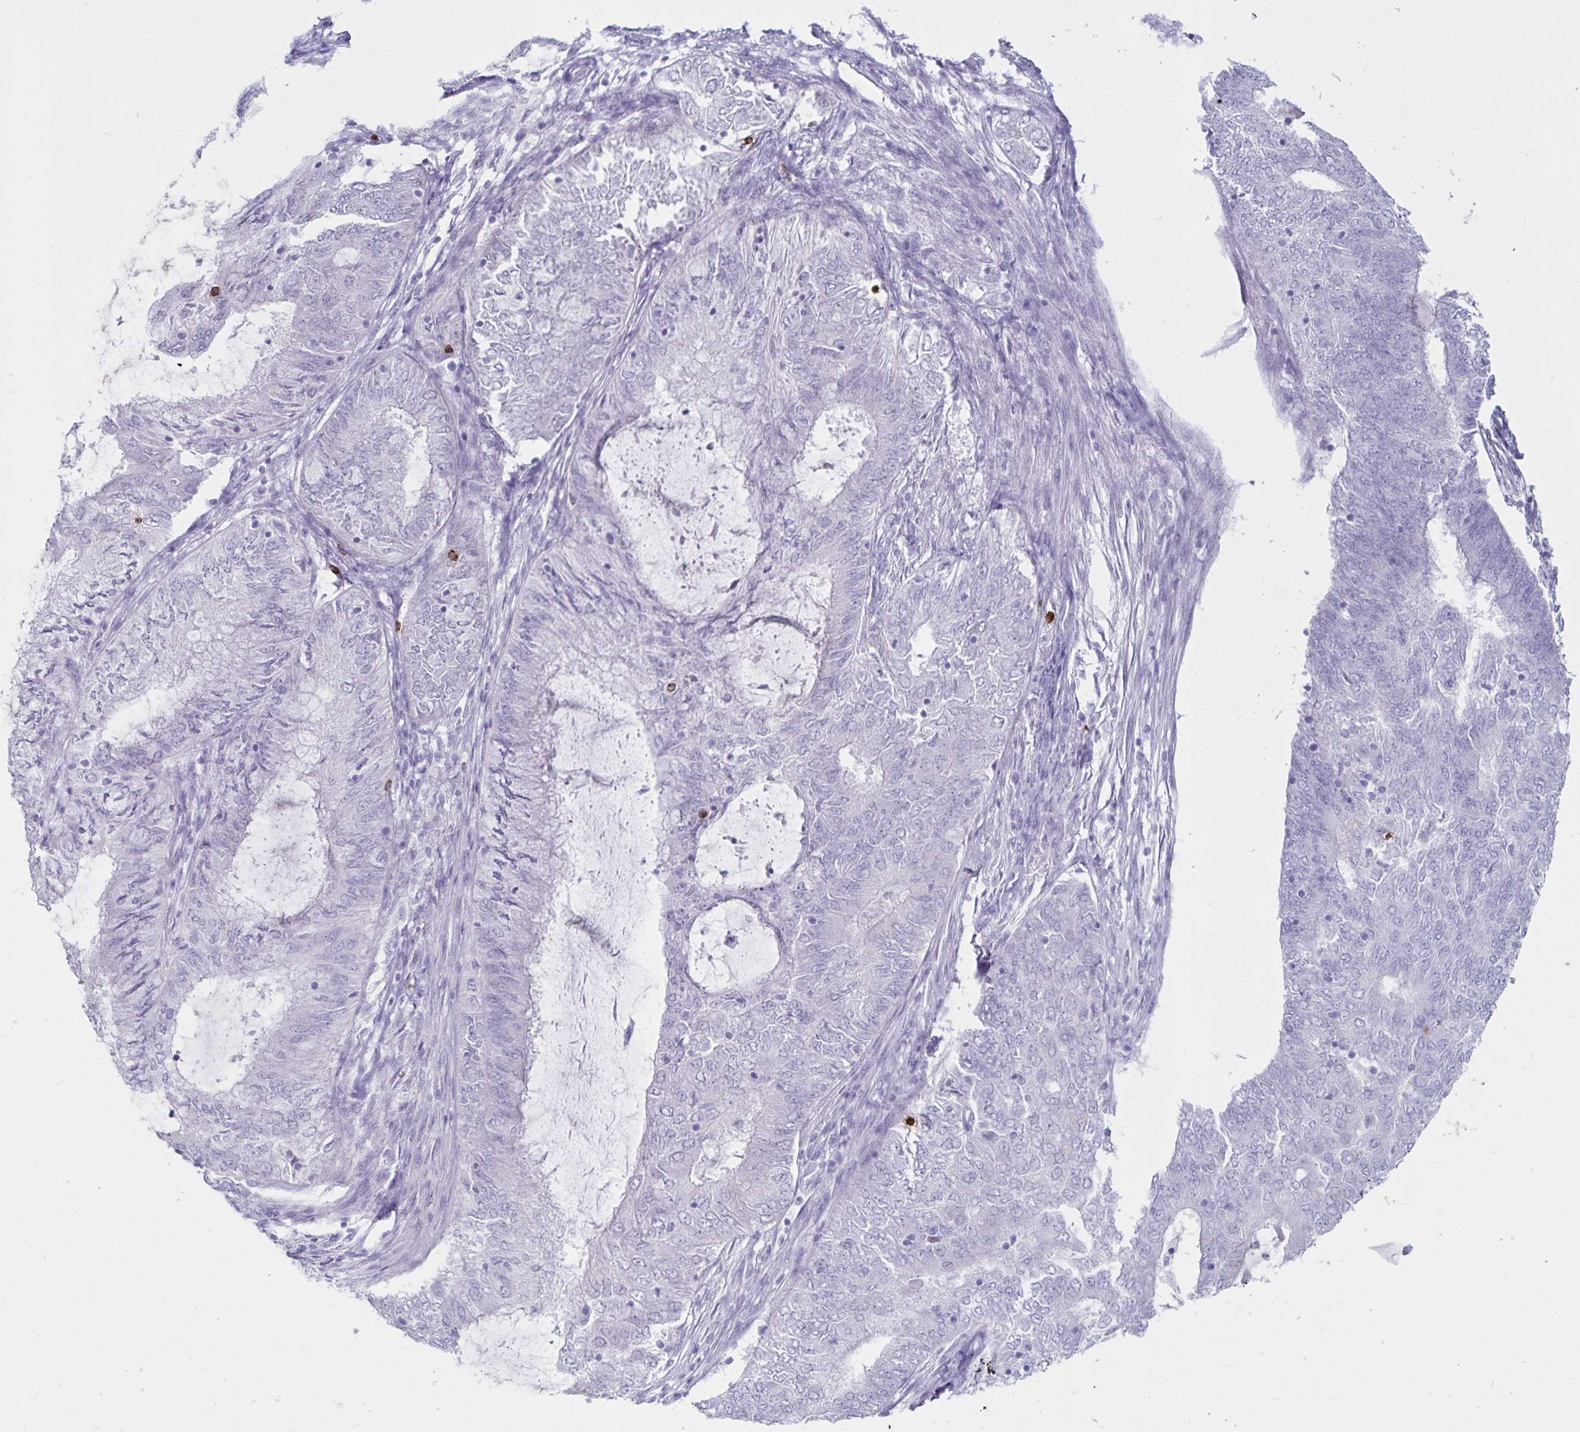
{"staining": {"intensity": "negative", "quantity": "none", "location": "none"}, "tissue": "endometrial cancer", "cell_type": "Tumor cells", "image_type": "cancer", "snomed": [{"axis": "morphology", "description": "Adenocarcinoma, NOS"}, {"axis": "topography", "description": "Endometrium"}], "caption": "An IHC histopathology image of endometrial cancer is shown. There is no staining in tumor cells of endometrial cancer.", "gene": "GNLY", "patient": {"sex": "female", "age": 62}}